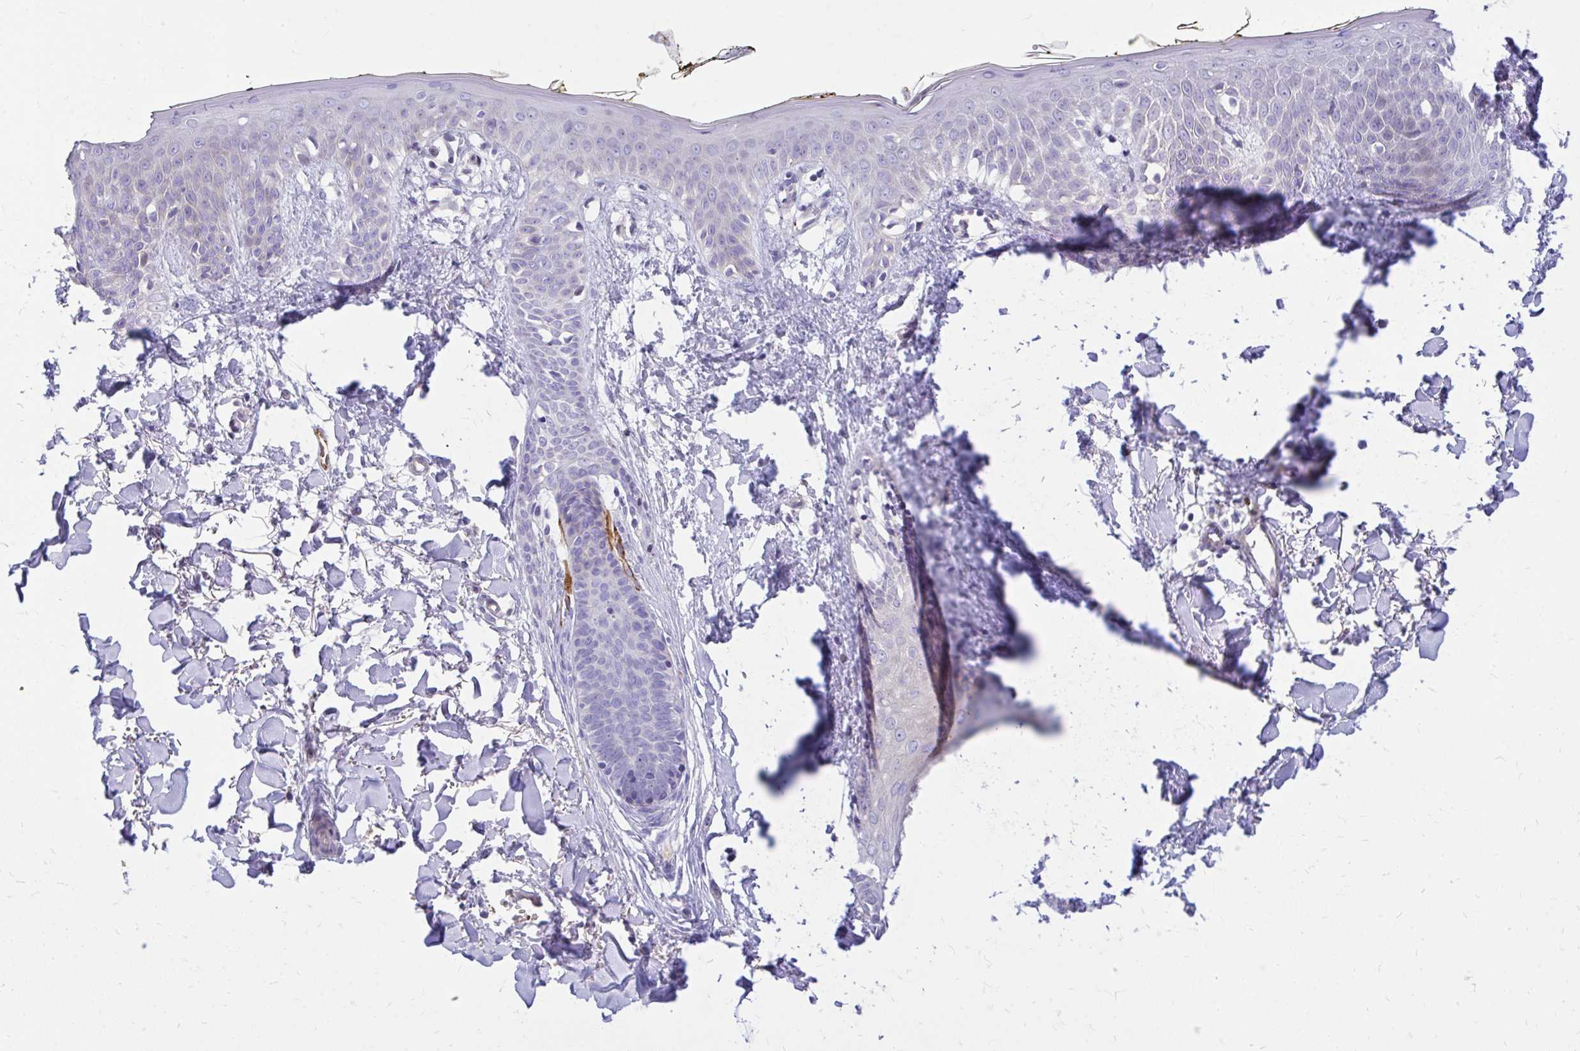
{"staining": {"intensity": "negative", "quantity": "none", "location": "none"}, "tissue": "skin", "cell_type": "Fibroblasts", "image_type": "normal", "snomed": [{"axis": "morphology", "description": "Normal tissue, NOS"}, {"axis": "topography", "description": "Skin"}], "caption": "Immunohistochemical staining of normal skin exhibits no significant positivity in fibroblasts. Nuclei are stained in blue.", "gene": "ESPNL", "patient": {"sex": "female", "age": 34}}